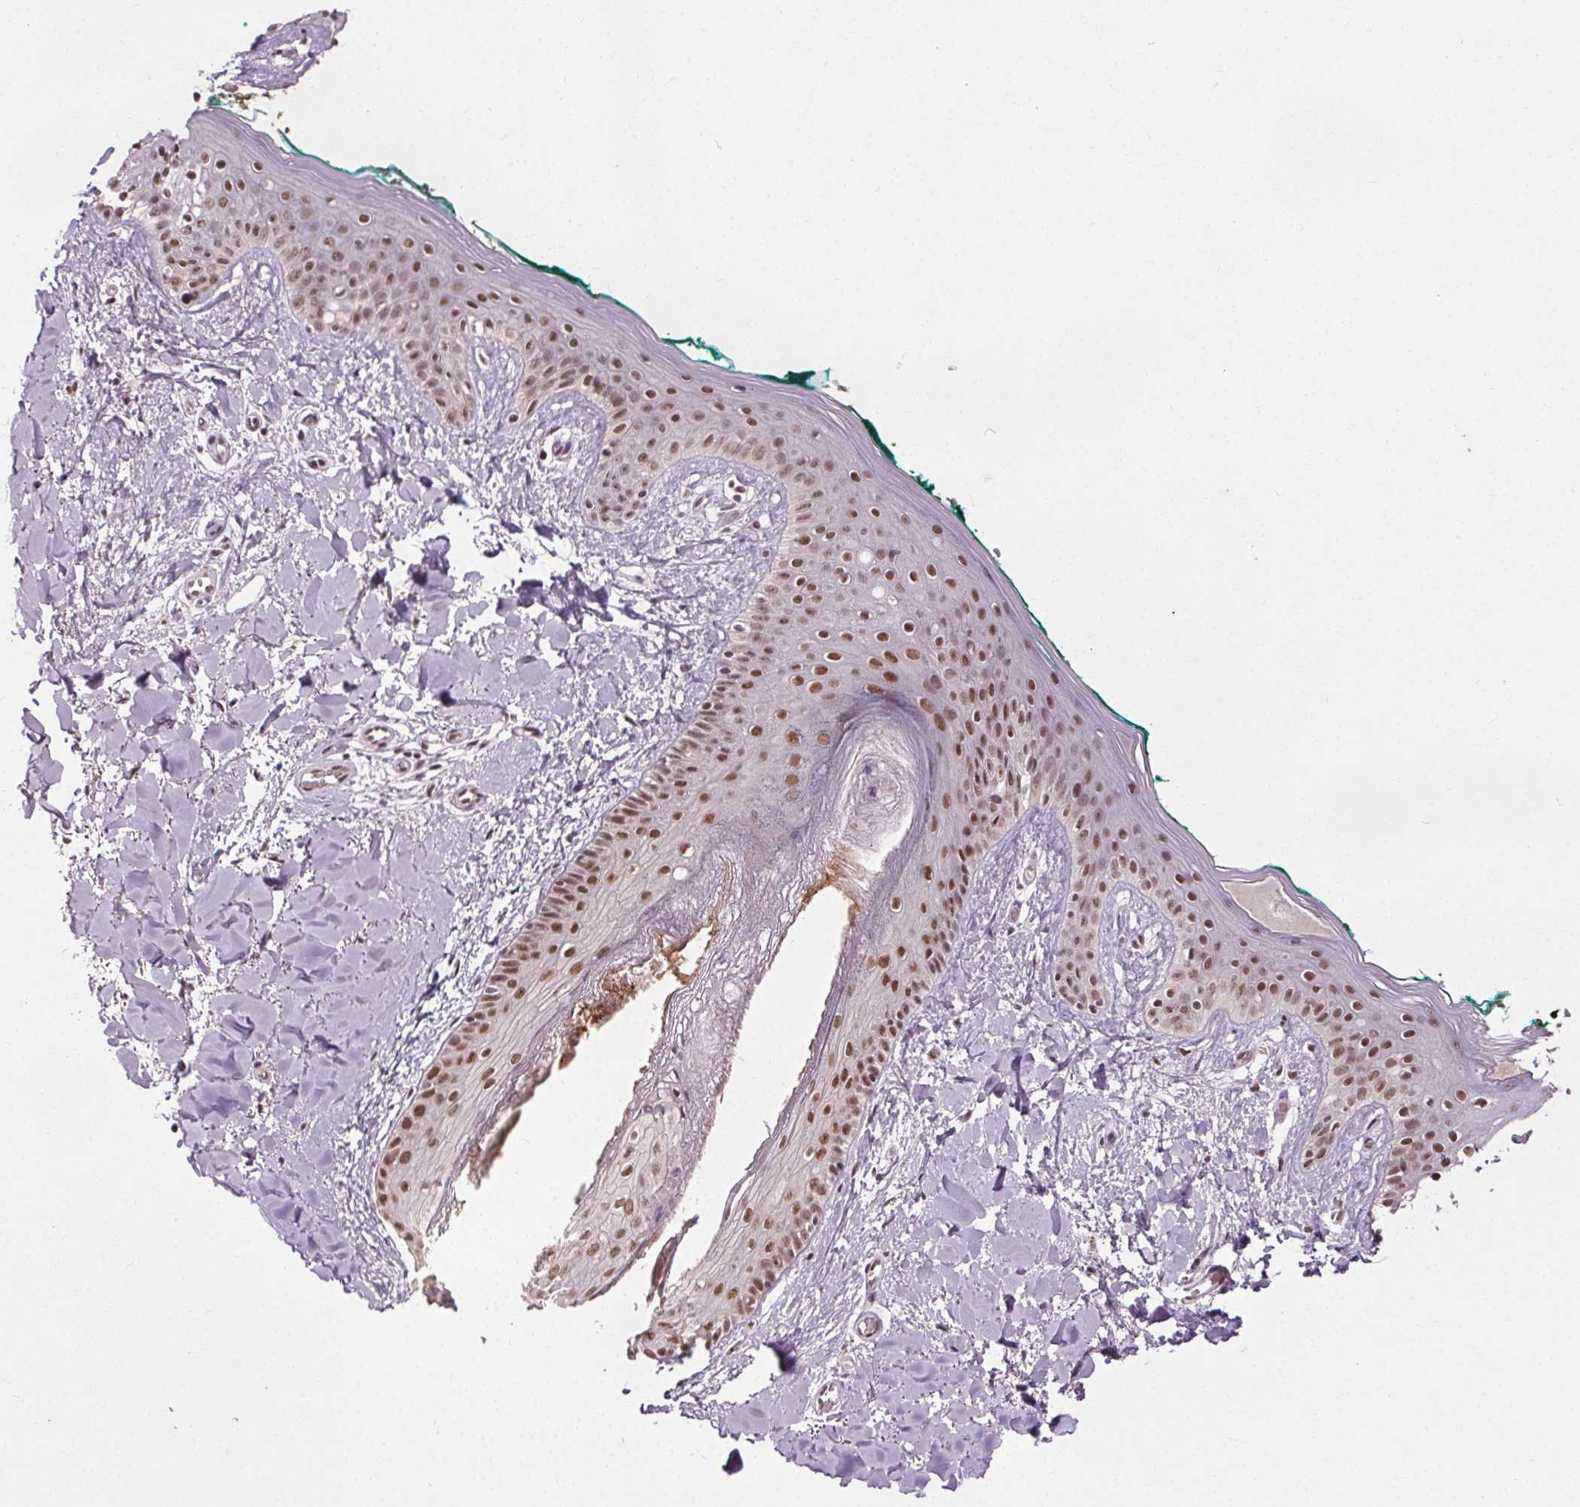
{"staining": {"intensity": "negative", "quantity": "none", "location": "none"}, "tissue": "skin", "cell_type": "Fibroblasts", "image_type": "normal", "snomed": [{"axis": "morphology", "description": "Normal tissue, NOS"}, {"axis": "topography", "description": "Skin"}], "caption": "IHC photomicrograph of unremarkable human skin stained for a protein (brown), which demonstrates no staining in fibroblasts.", "gene": "MED6", "patient": {"sex": "female", "age": 34}}